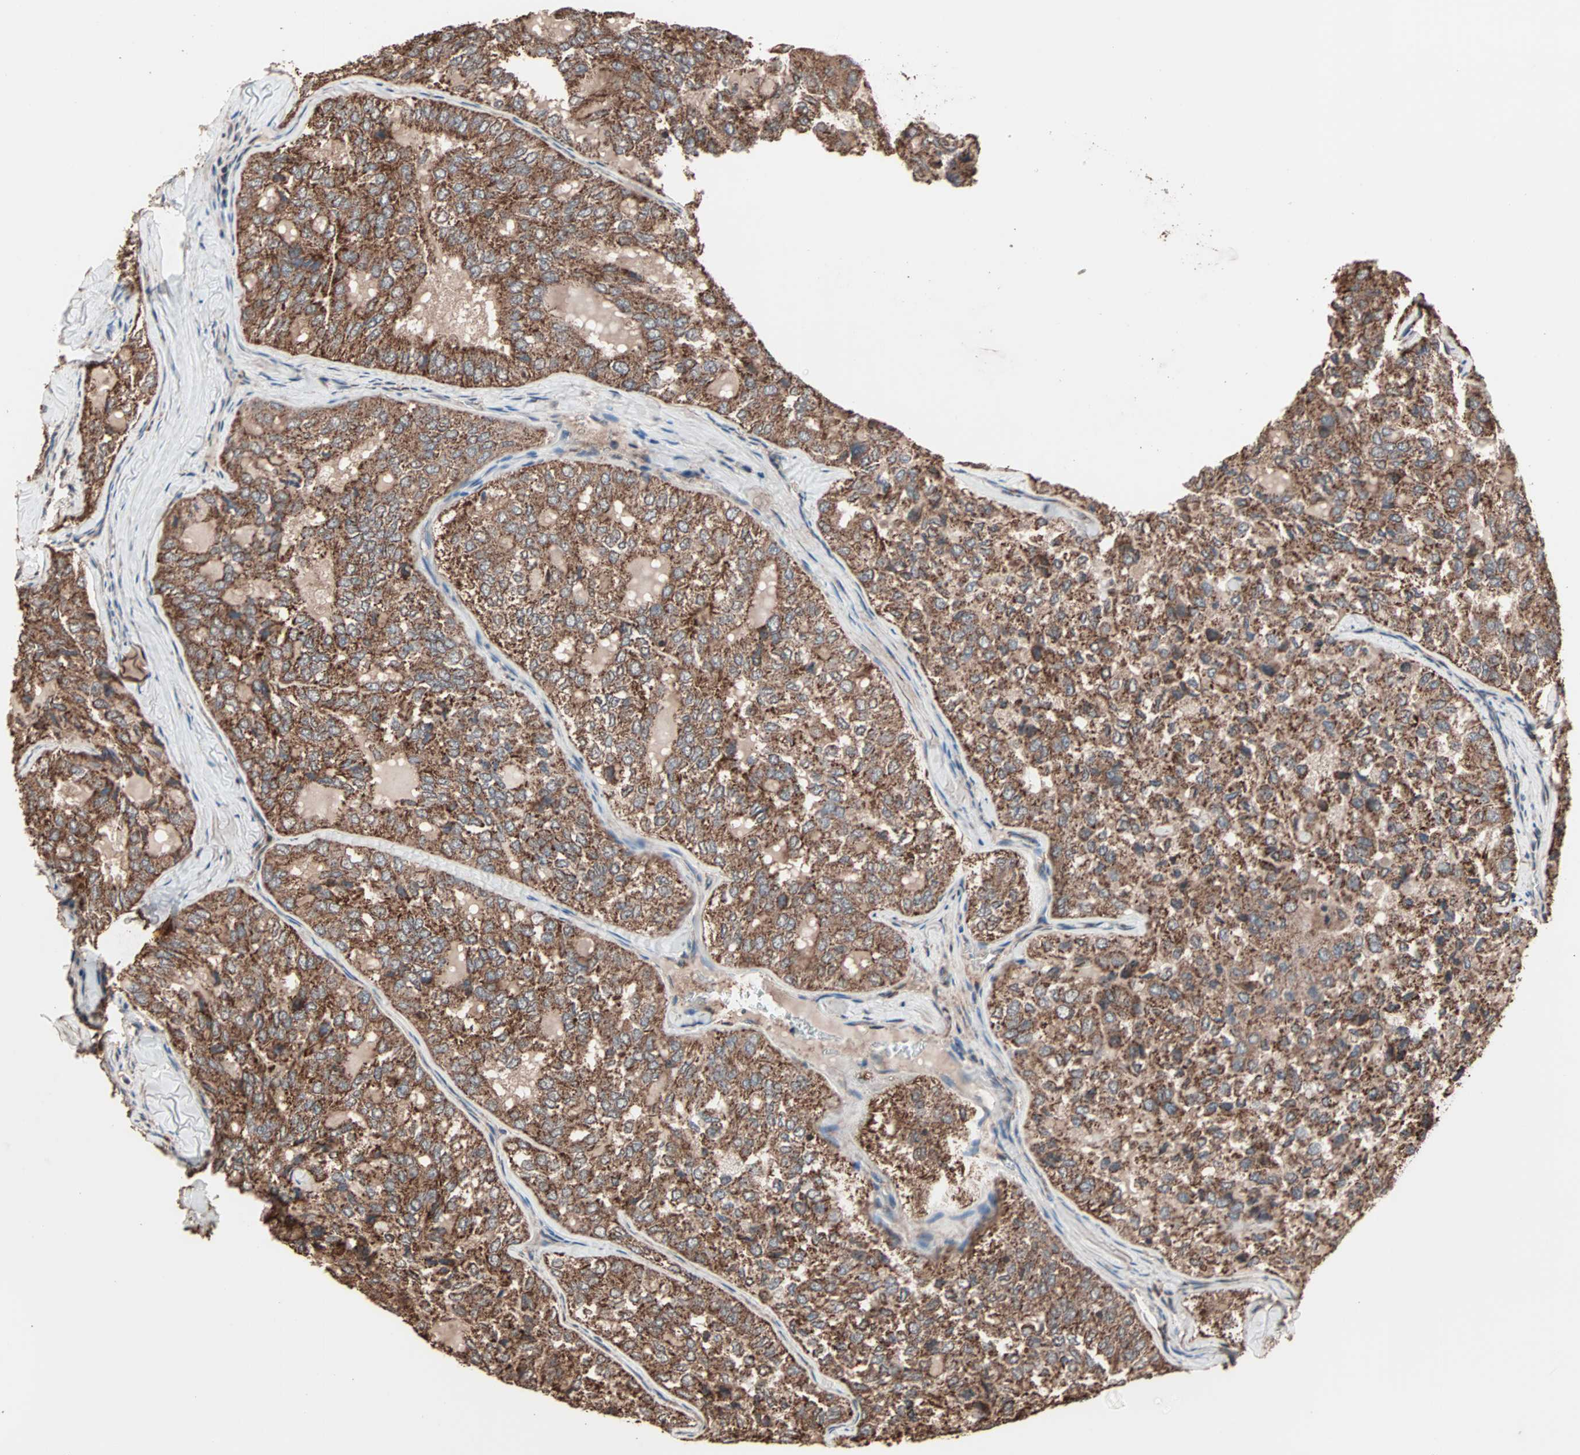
{"staining": {"intensity": "strong", "quantity": ">75%", "location": "cytoplasmic/membranous"}, "tissue": "thyroid cancer", "cell_type": "Tumor cells", "image_type": "cancer", "snomed": [{"axis": "morphology", "description": "Follicular adenoma carcinoma, NOS"}, {"axis": "topography", "description": "Thyroid gland"}], "caption": "Protein positivity by immunohistochemistry (IHC) exhibits strong cytoplasmic/membranous positivity in approximately >75% of tumor cells in follicular adenoma carcinoma (thyroid).", "gene": "MRPL2", "patient": {"sex": "male", "age": 75}}